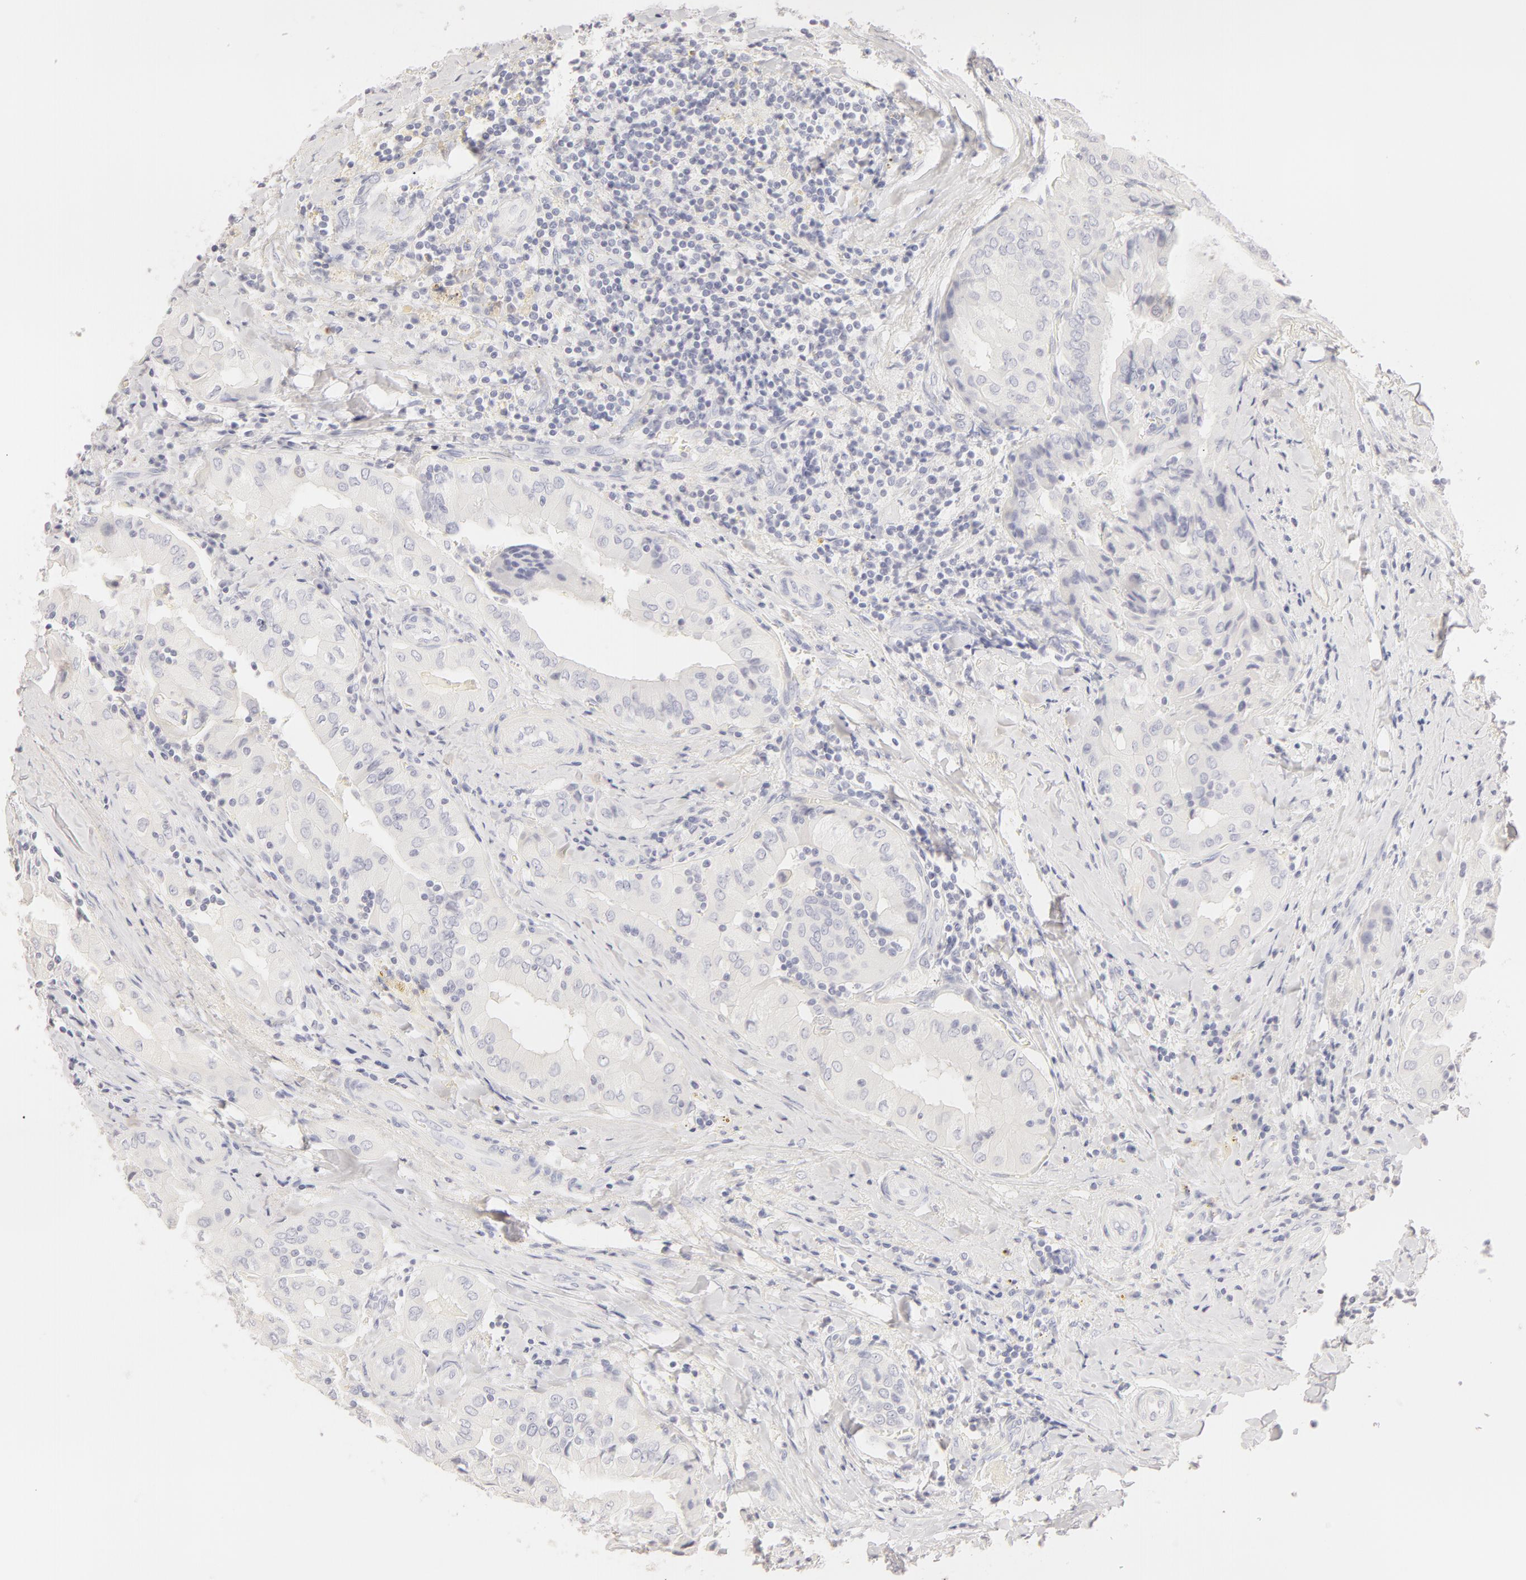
{"staining": {"intensity": "negative", "quantity": "none", "location": "none"}, "tissue": "thyroid cancer", "cell_type": "Tumor cells", "image_type": "cancer", "snomed": [{"axis": "morphology", "description": "Papillary adenocarcinoma, NOS"}, {"axis": "topography", "description": "Thyroid gland"}], "caption": "Tumor cells are negative for protein expression in human thyroid papillary adenocarcinoma.", "gene": "LGALS7B", "patient": {"sex": "female", "age": 71}}